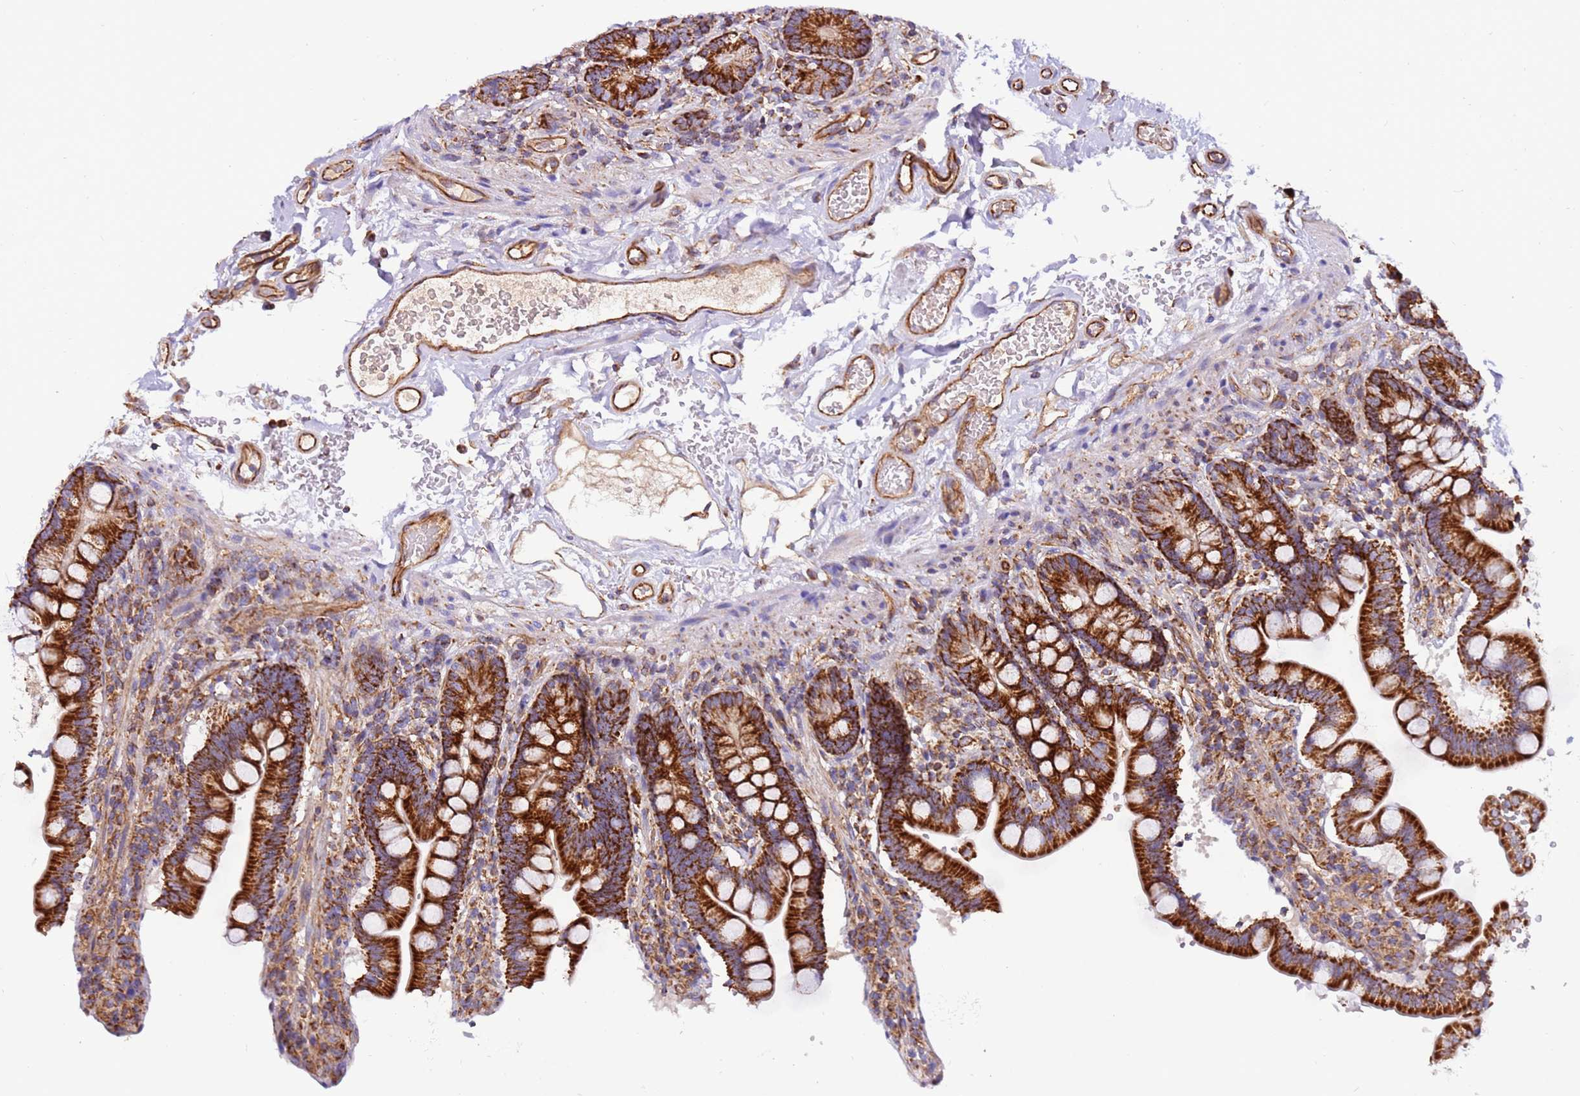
{"staining": {"intensity": "strong", "quantity": ">75%", "location": "cytoplasmic/membranous"}, "tissue": "small intestine", "cell_type": "Glandular cells", "image_type": "normal", "snomed": [{"axis": "morphology", "description": "Normal tissue, NOS"}, {"axis": "topography", "description": "Small intestine"}], "caption": "A high amount of strong cytoplasmic/membranous staining is present in about >75% of glandular cells in benign small intestine.", "gene": "MRPL20", "patient": {"sex": "female", "age": 64}}